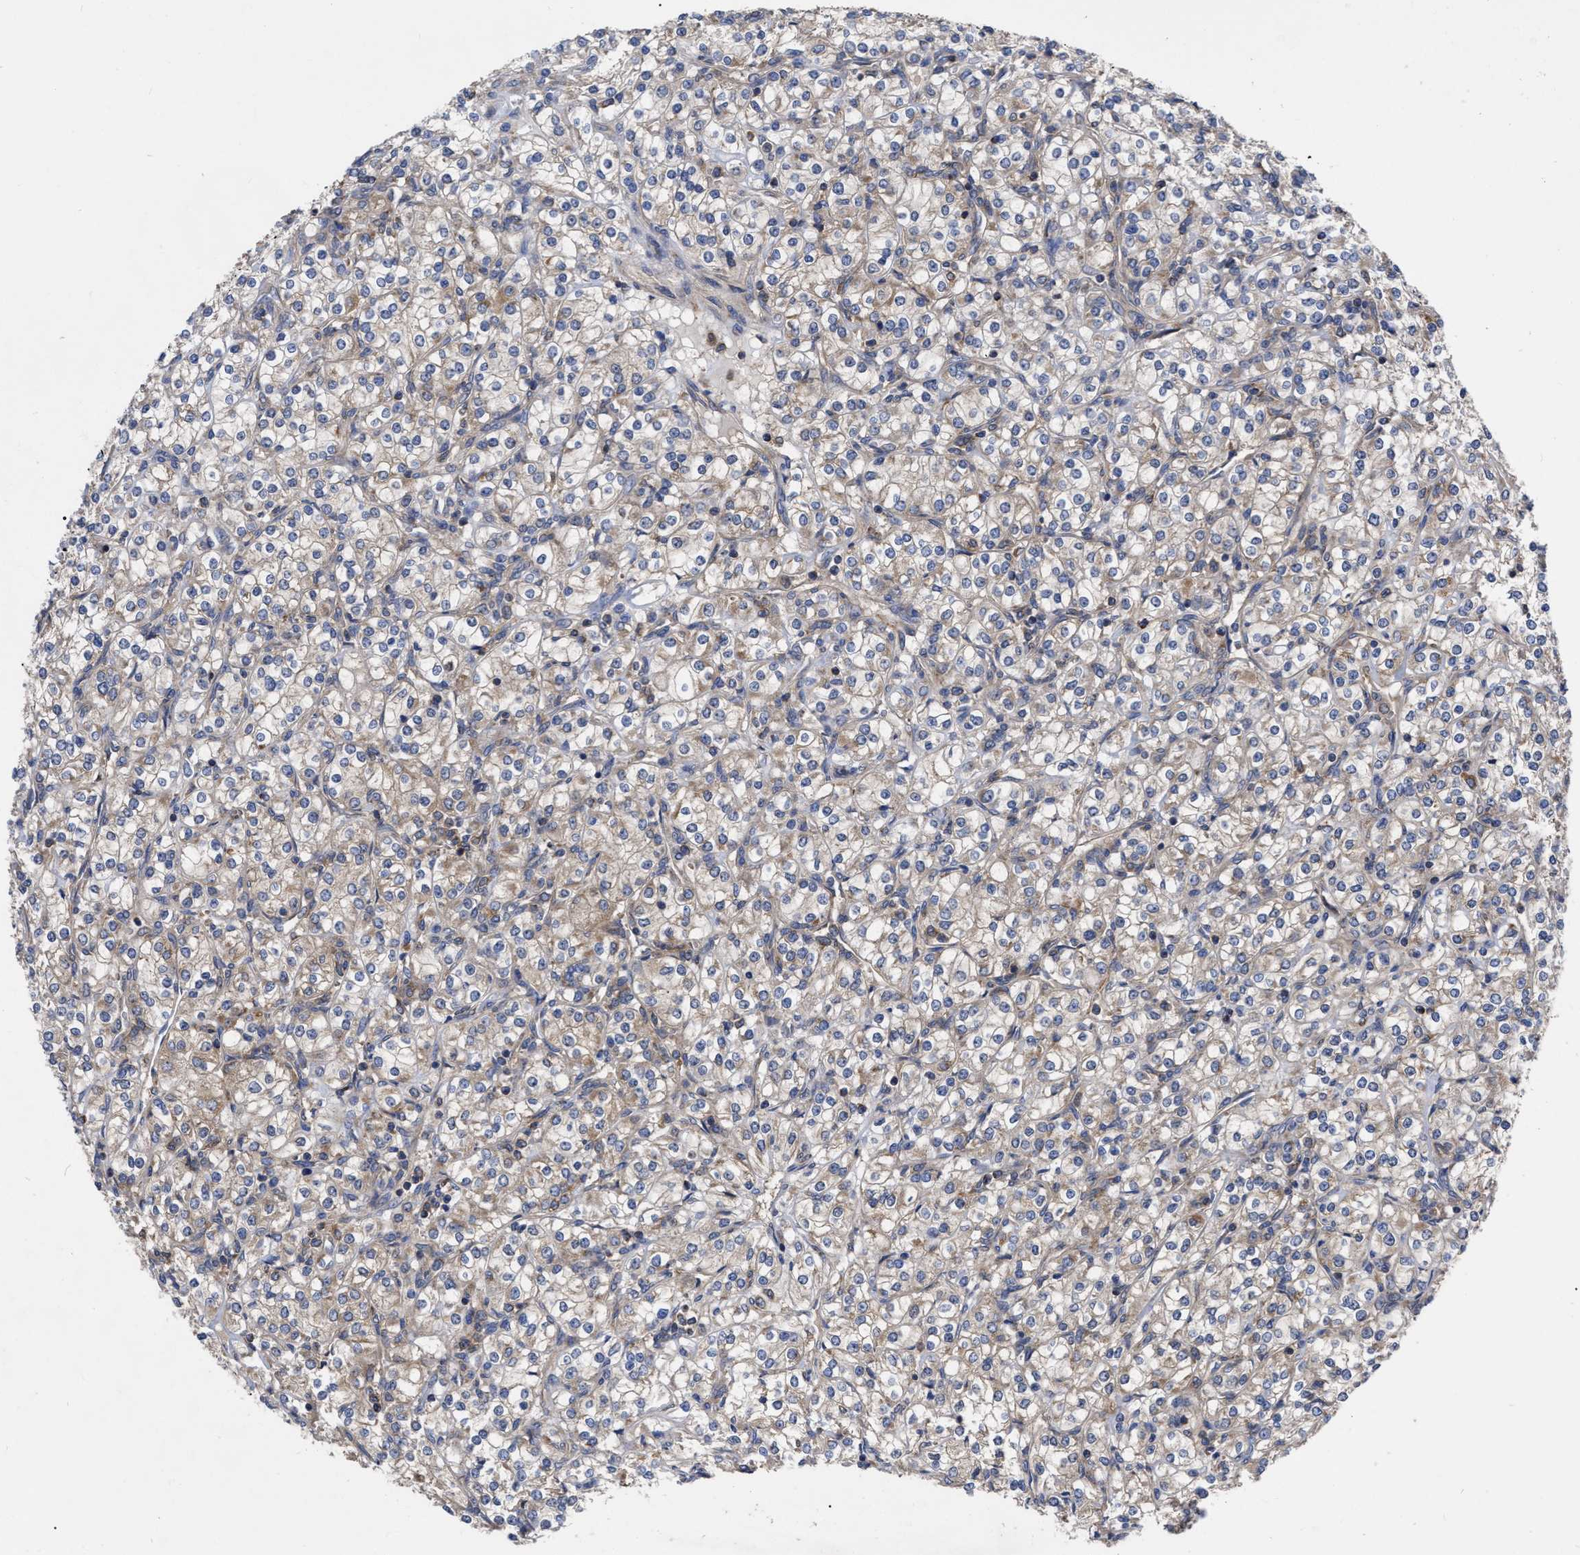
{"staining": {"intensity": "weak", "quantity": ">75%", "location": "cytoplasmic/membranous"}, "tissue": "renal cancer", "cell_type": "Tumor cells", "image_type": "cancer", "snomed": [{"axis": "morphology", "description": "Adenocarcinoma, NOS"}, {"axis": "topography", "description": "Kidney"}], "caption": "Human renal cancer stained with a brown dye demonstrates weak cytoplasmic/membranous positive positivity in approximately >75% of tumor cells.", "gene": "CDKN2C", "patient": {"sex": "male", "age": 77}}